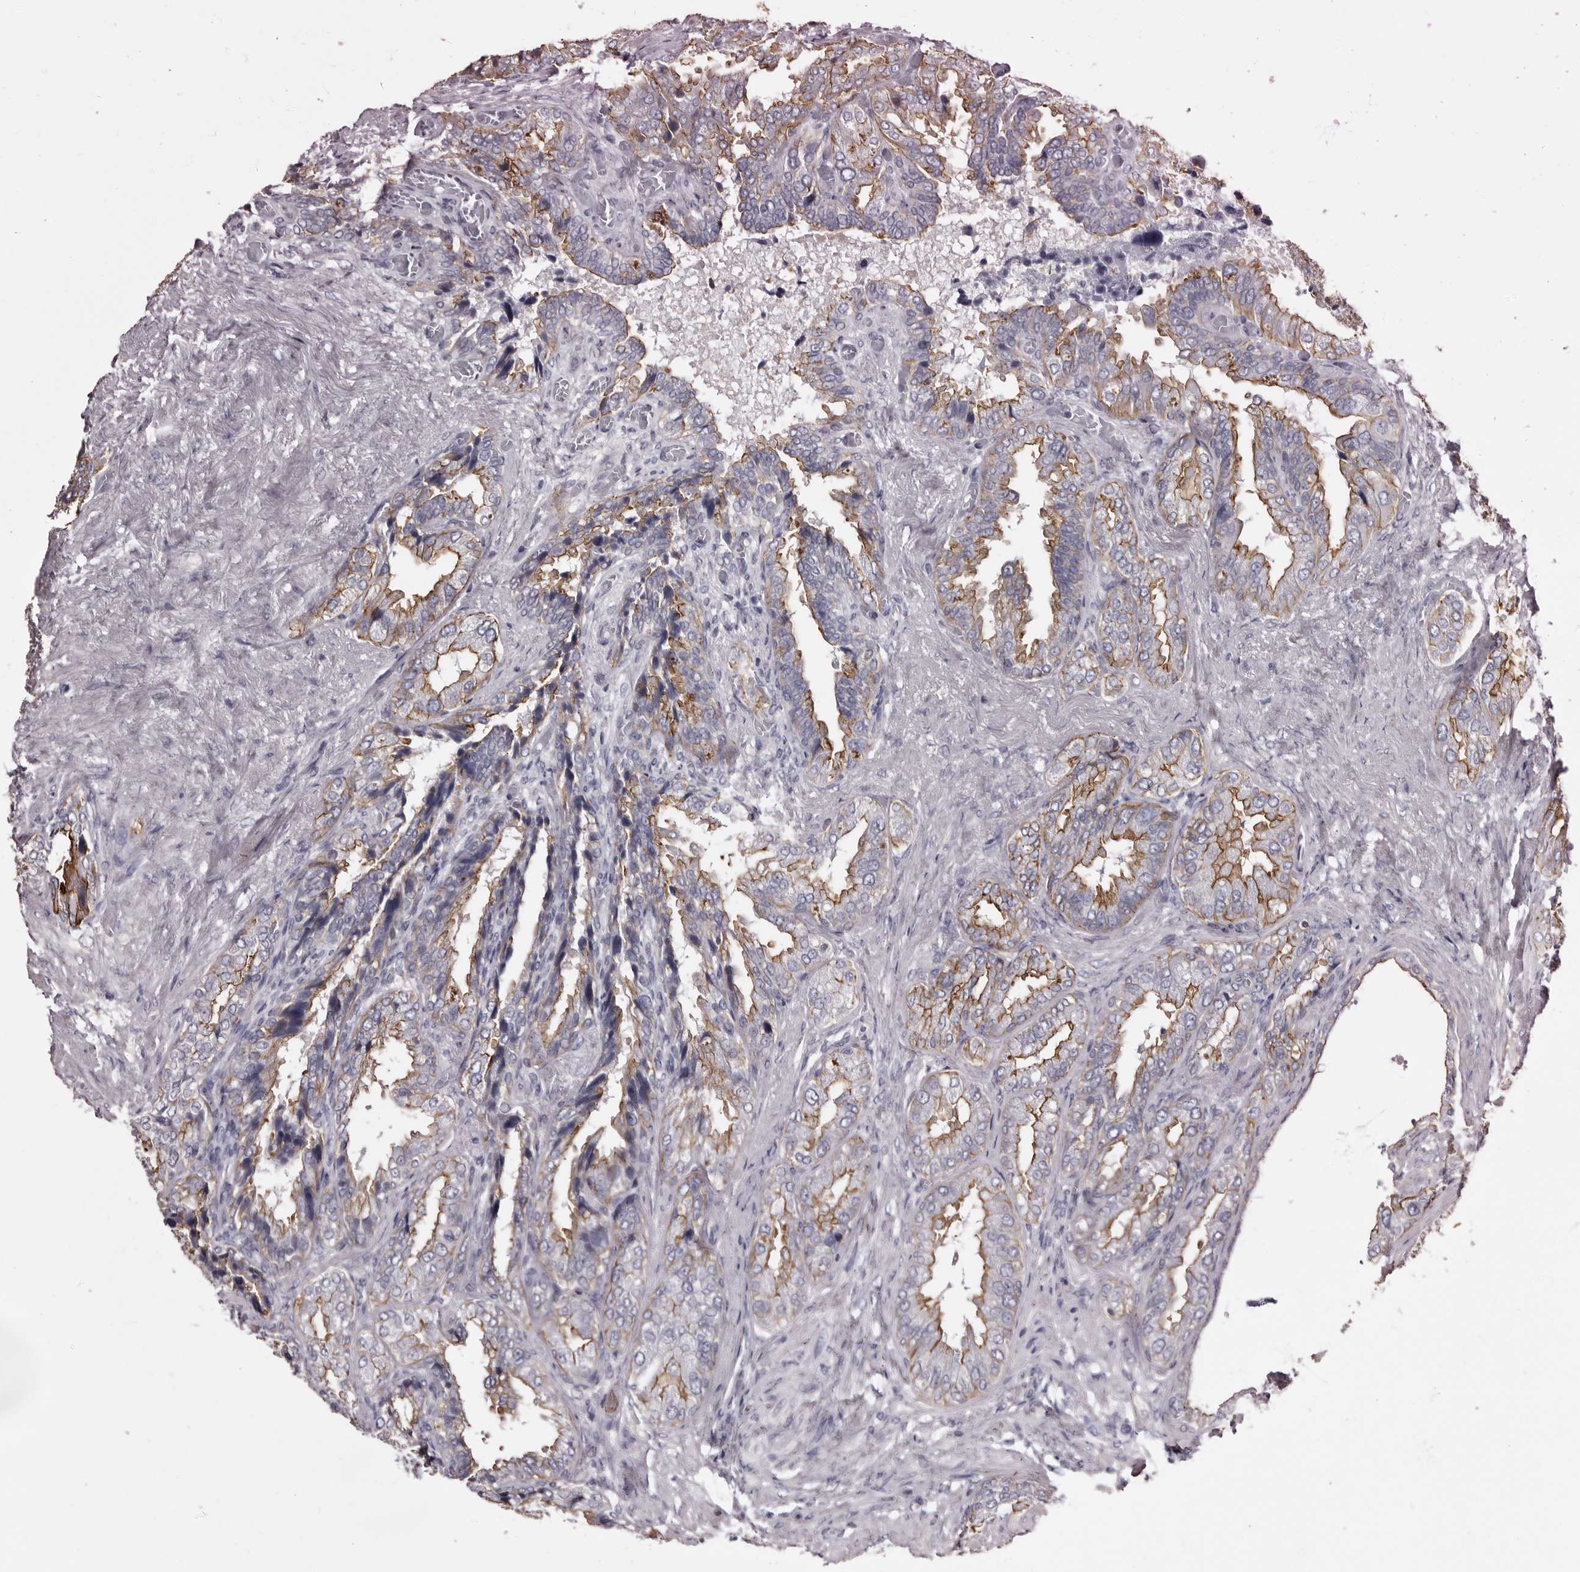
{"staining": {"intensity": "moderate", "quantity": ">75%", "location": "cytoplasmic/membranous"}, "tissue": "seminal vesicle", "cell_type": "Glandular cells", "image_type": "normal", "snomed": [{"axis": "morphology", "description": "Normal tissue, NOS"}, {"axis": "topography", "description": "Seminal veicle"}, {"axis": "topography", "description": "Peripheral nerve tissue"}], "caption": "Glandular cells show medium levels of moderate cytoplasmic/membranous expression in about >75% of cells in unremarkable human seminal vesicle. Immunohistochemistry (ihc) stains the protein in brown and the nuclei are stained blue.", "gene": "LAD1", "patient": {"sex": "male", "age": 63}}